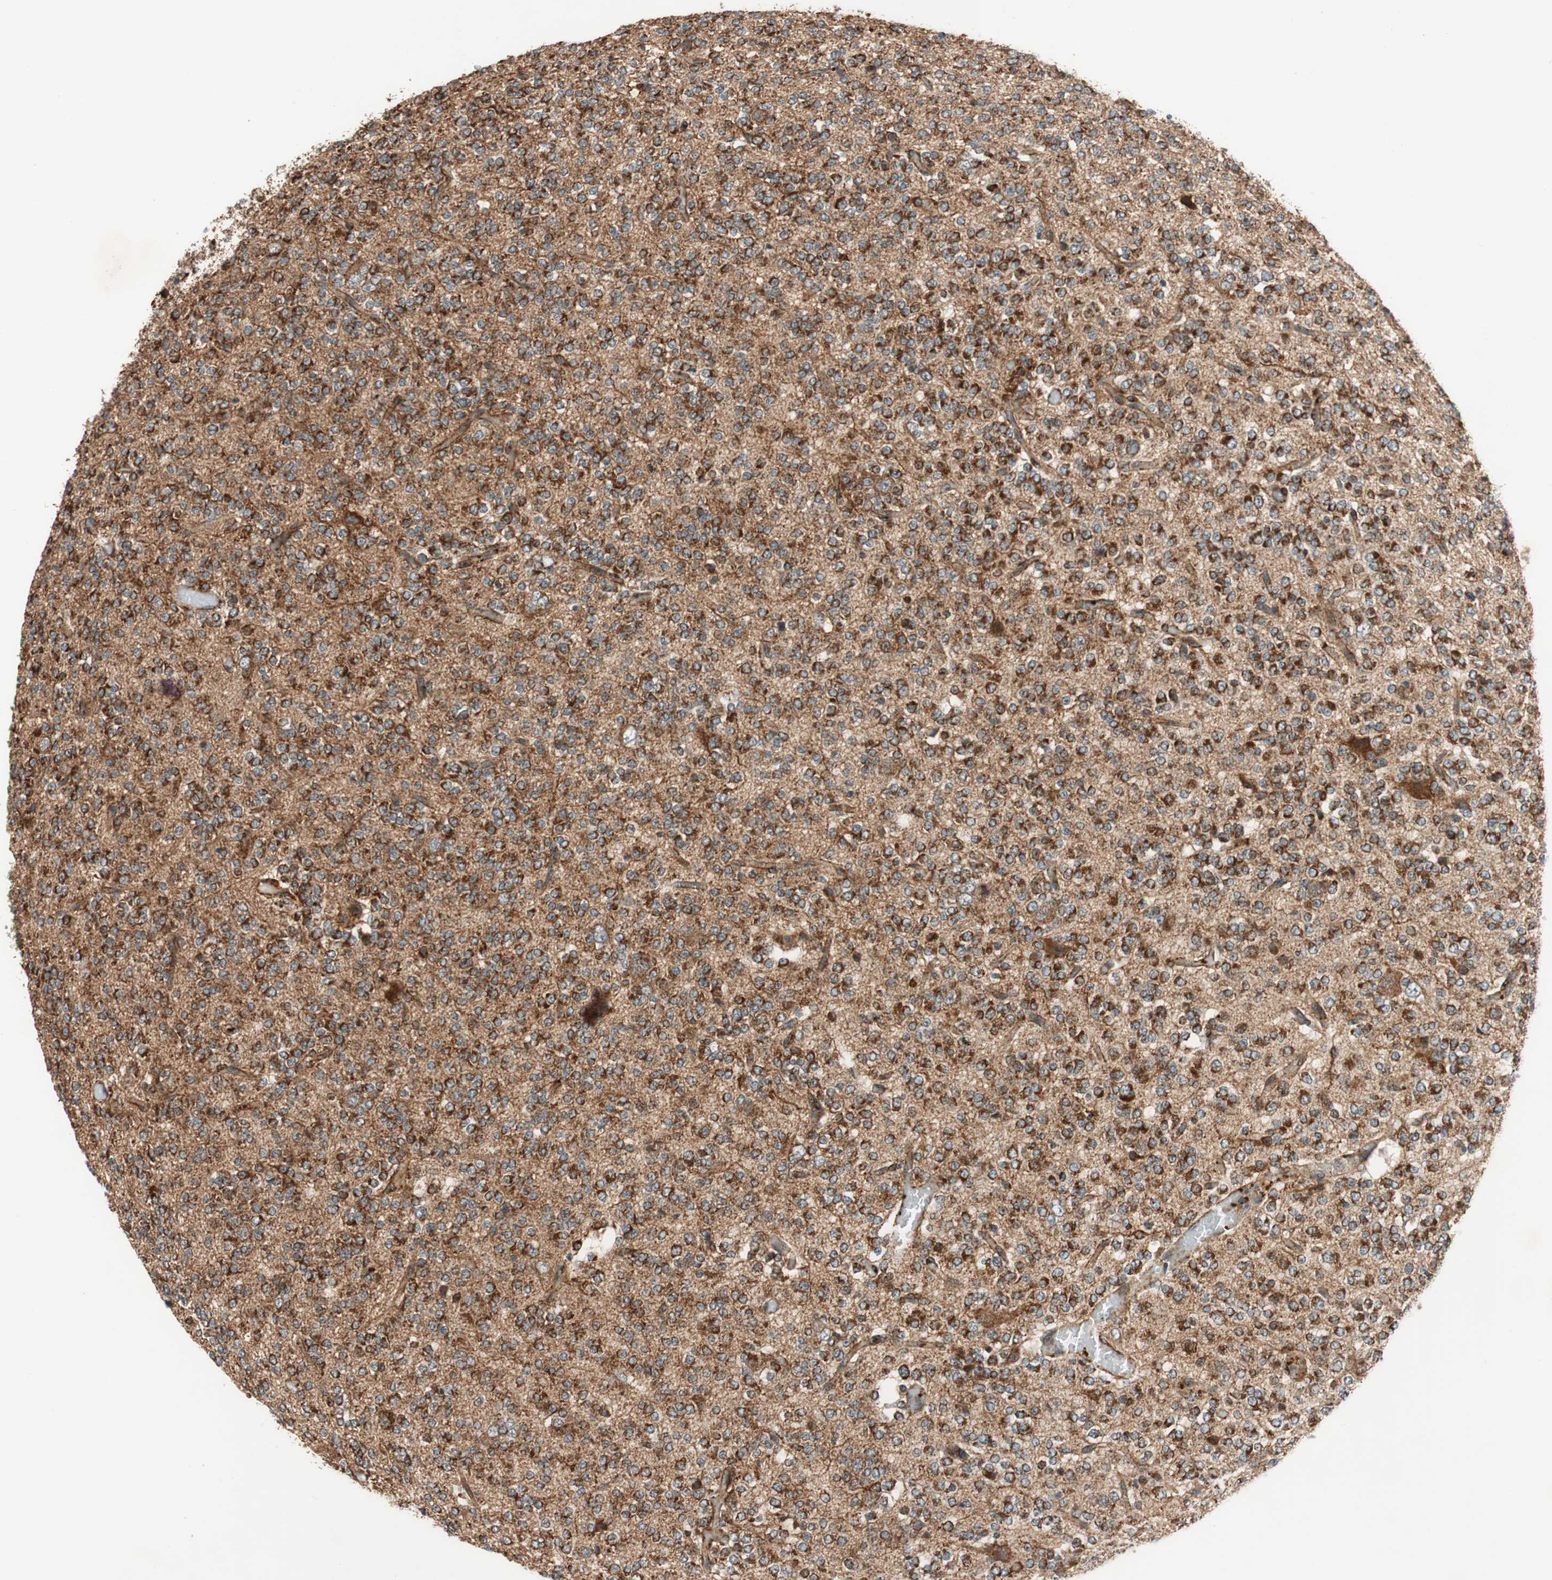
{"staining": {"intensity": "strong", "quantity": ">75%", "location": "cytoplasmic/membranous"}, "tissue": "glioma", "cell_type": "Tumor cells", "image_type": "cancer", "snomed": [{"axis": "morphology", "description": "Glioma, malignant, Low grade"}, {"axis": "topography", "description": "Brain"}], "caption": "This histopathology image demonstrates glioma stained with immunohistochemistry (IHC) to label a protein in brown. The cytoplasmic/membranous of tumor cells show strong positivity for the protein. Nuclei are counter-stained blue.", "gene": "AKAP1", "patient": {"sex": "male", "age": 38}}